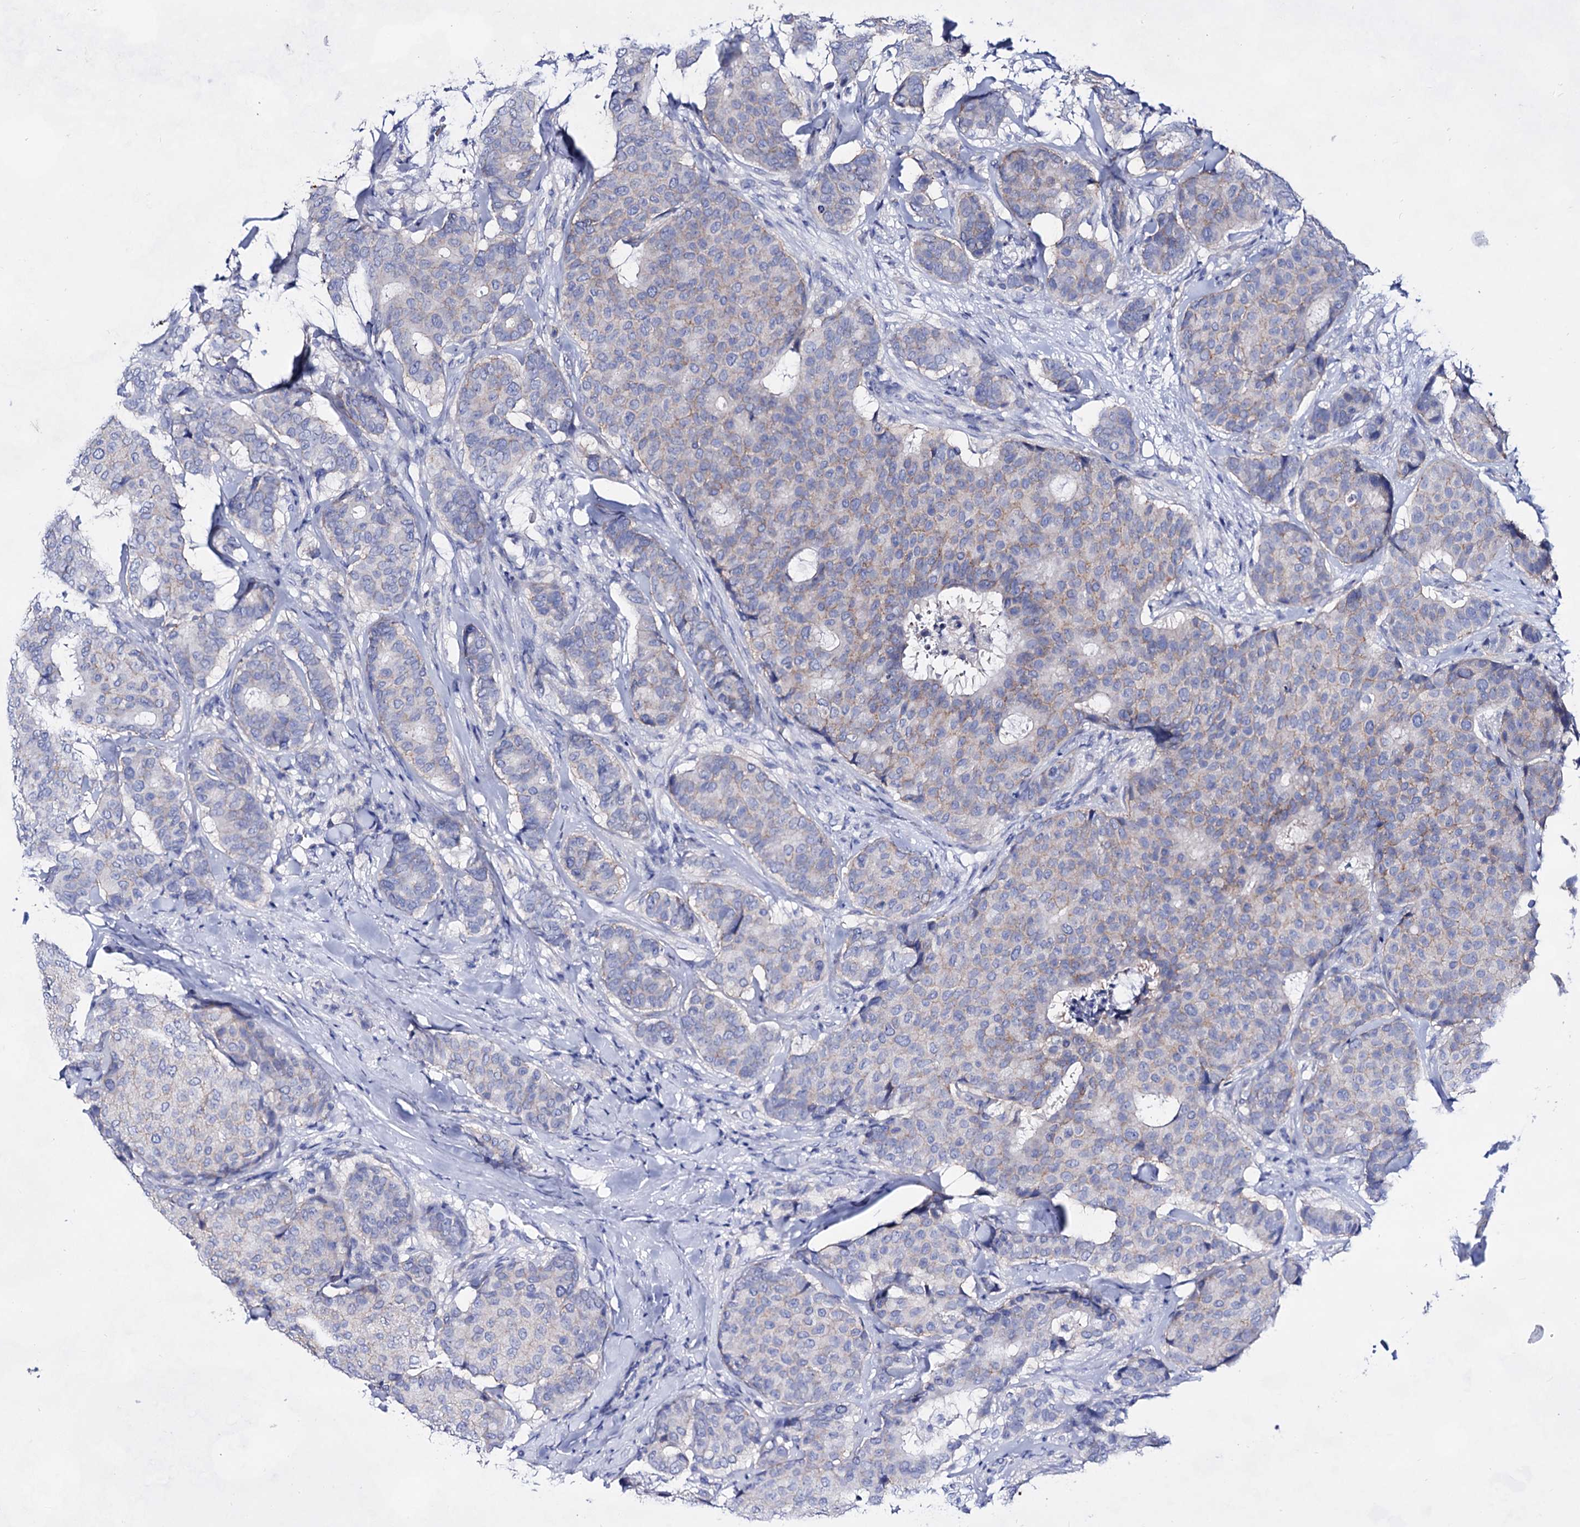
{"staining": {"intensity": "weak", "quantity": "<25%", "location": "cytoplasmic/membranous"}, "tissue": "breast cancer", "cell_type": "Tumor cells", "image_type": "cancer", "snomed": [{"axis": "morphology", "description": "Duct carcinoma"}, {"axis": "topography", "description": "Breast"}], "caption": "DAB immunohistochemical staining of breast invasive ductal carcinoma displays no significant expression in tumor cells.", "gene": "PLIN1", "patient": {"sex": "female", "age": 75}}